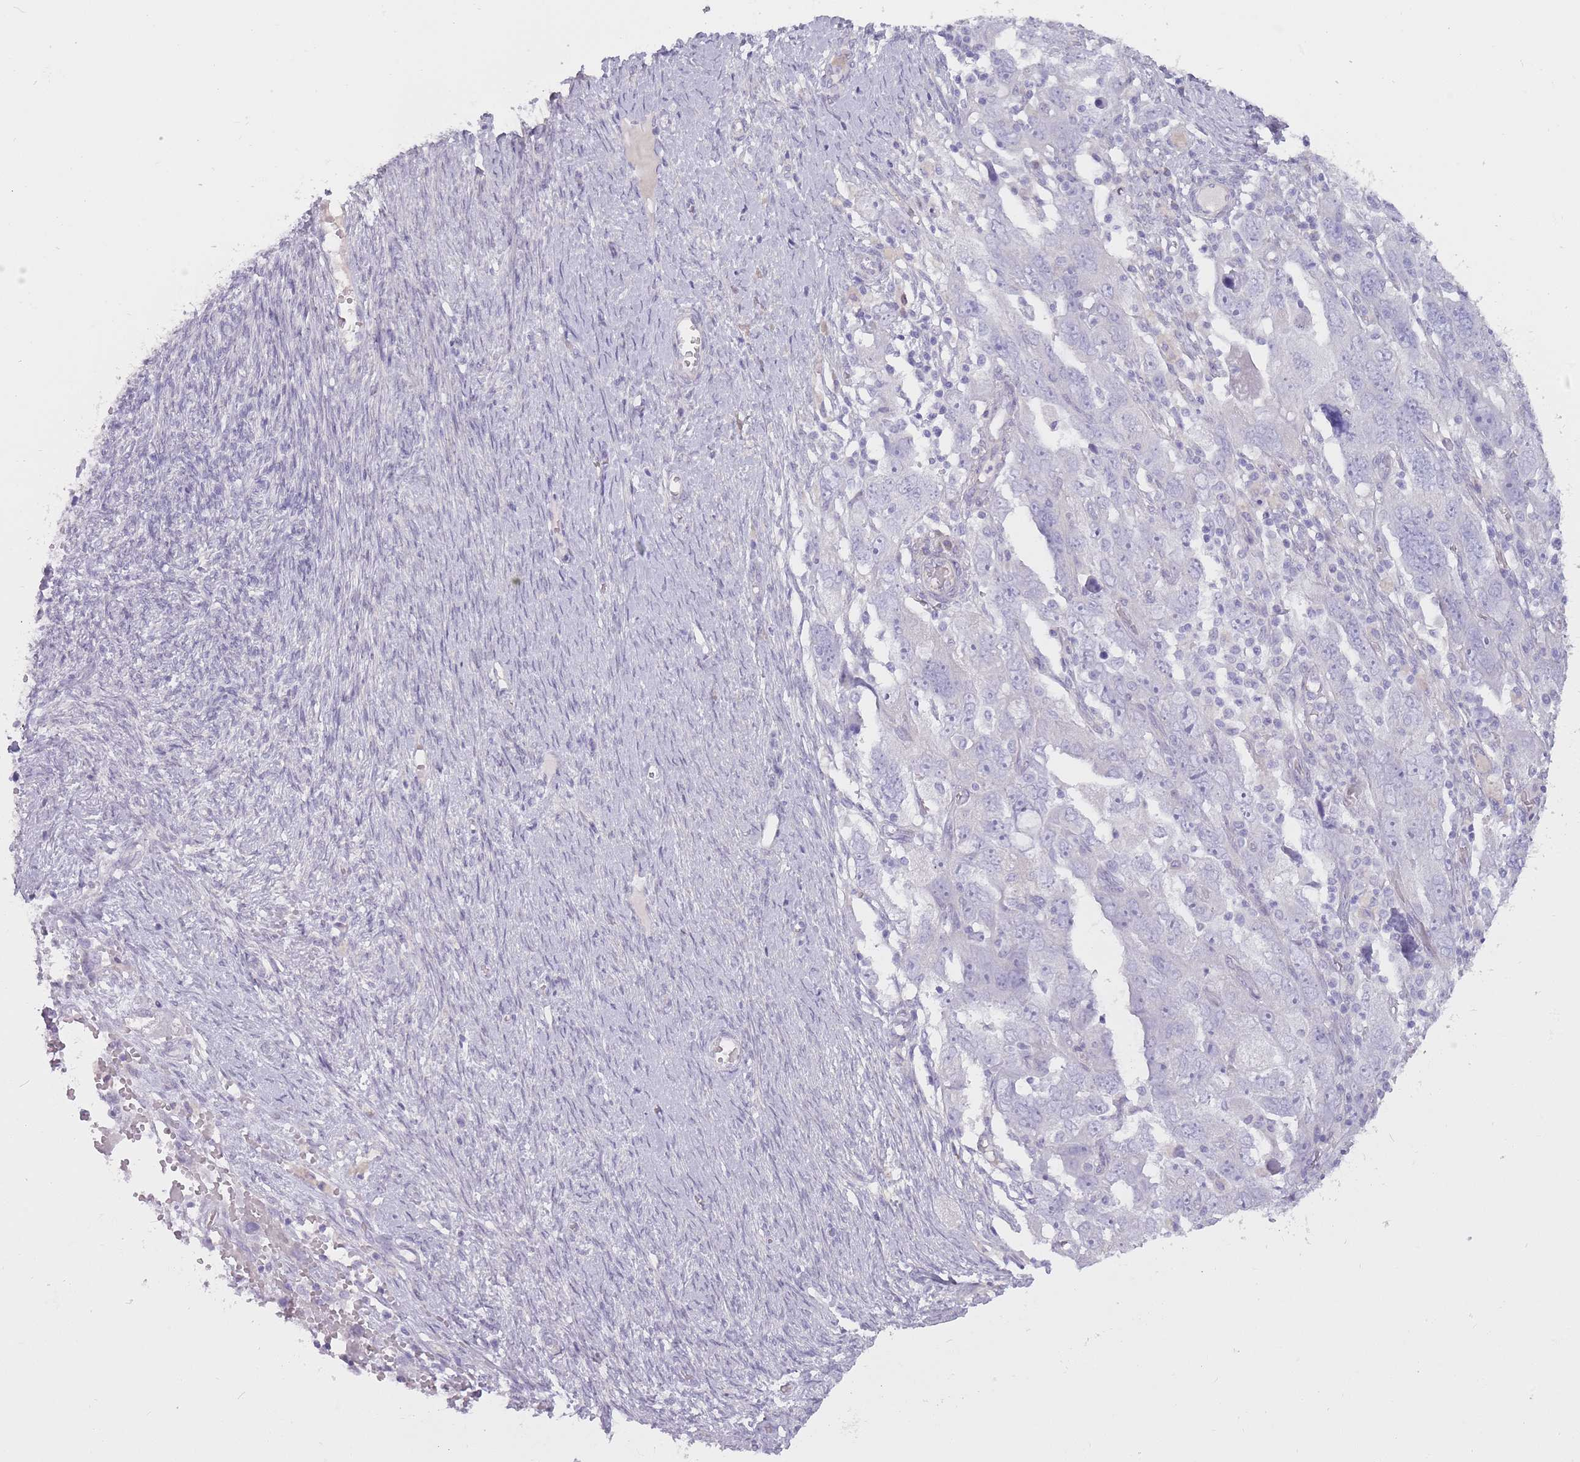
{"staining": {"intensity": "negative", "quantity": "none", "location": "none"}, "tissue": "ovarian cancer", "cell_type": "Tumor cells", "image_type": "cancer", "snomed": [{"axis": "morphology", "description": "Carcinoma, NOS"}, {"axis": "morphology", "description": "Cystadenocarcinoma, serous, NOS"}, {"axis": "topography", "description": "Ovary"}], "caption": "DAB immunohistochemical staining of human ovarian serous cystadenocarcinoma reveals no significant positivity in tumor cells. (DAB (3,3'-diaminobenzidine) IHC, high magnification).", "gene": "PGRMC2", "patient": {"sex": "female", "age": 69}}